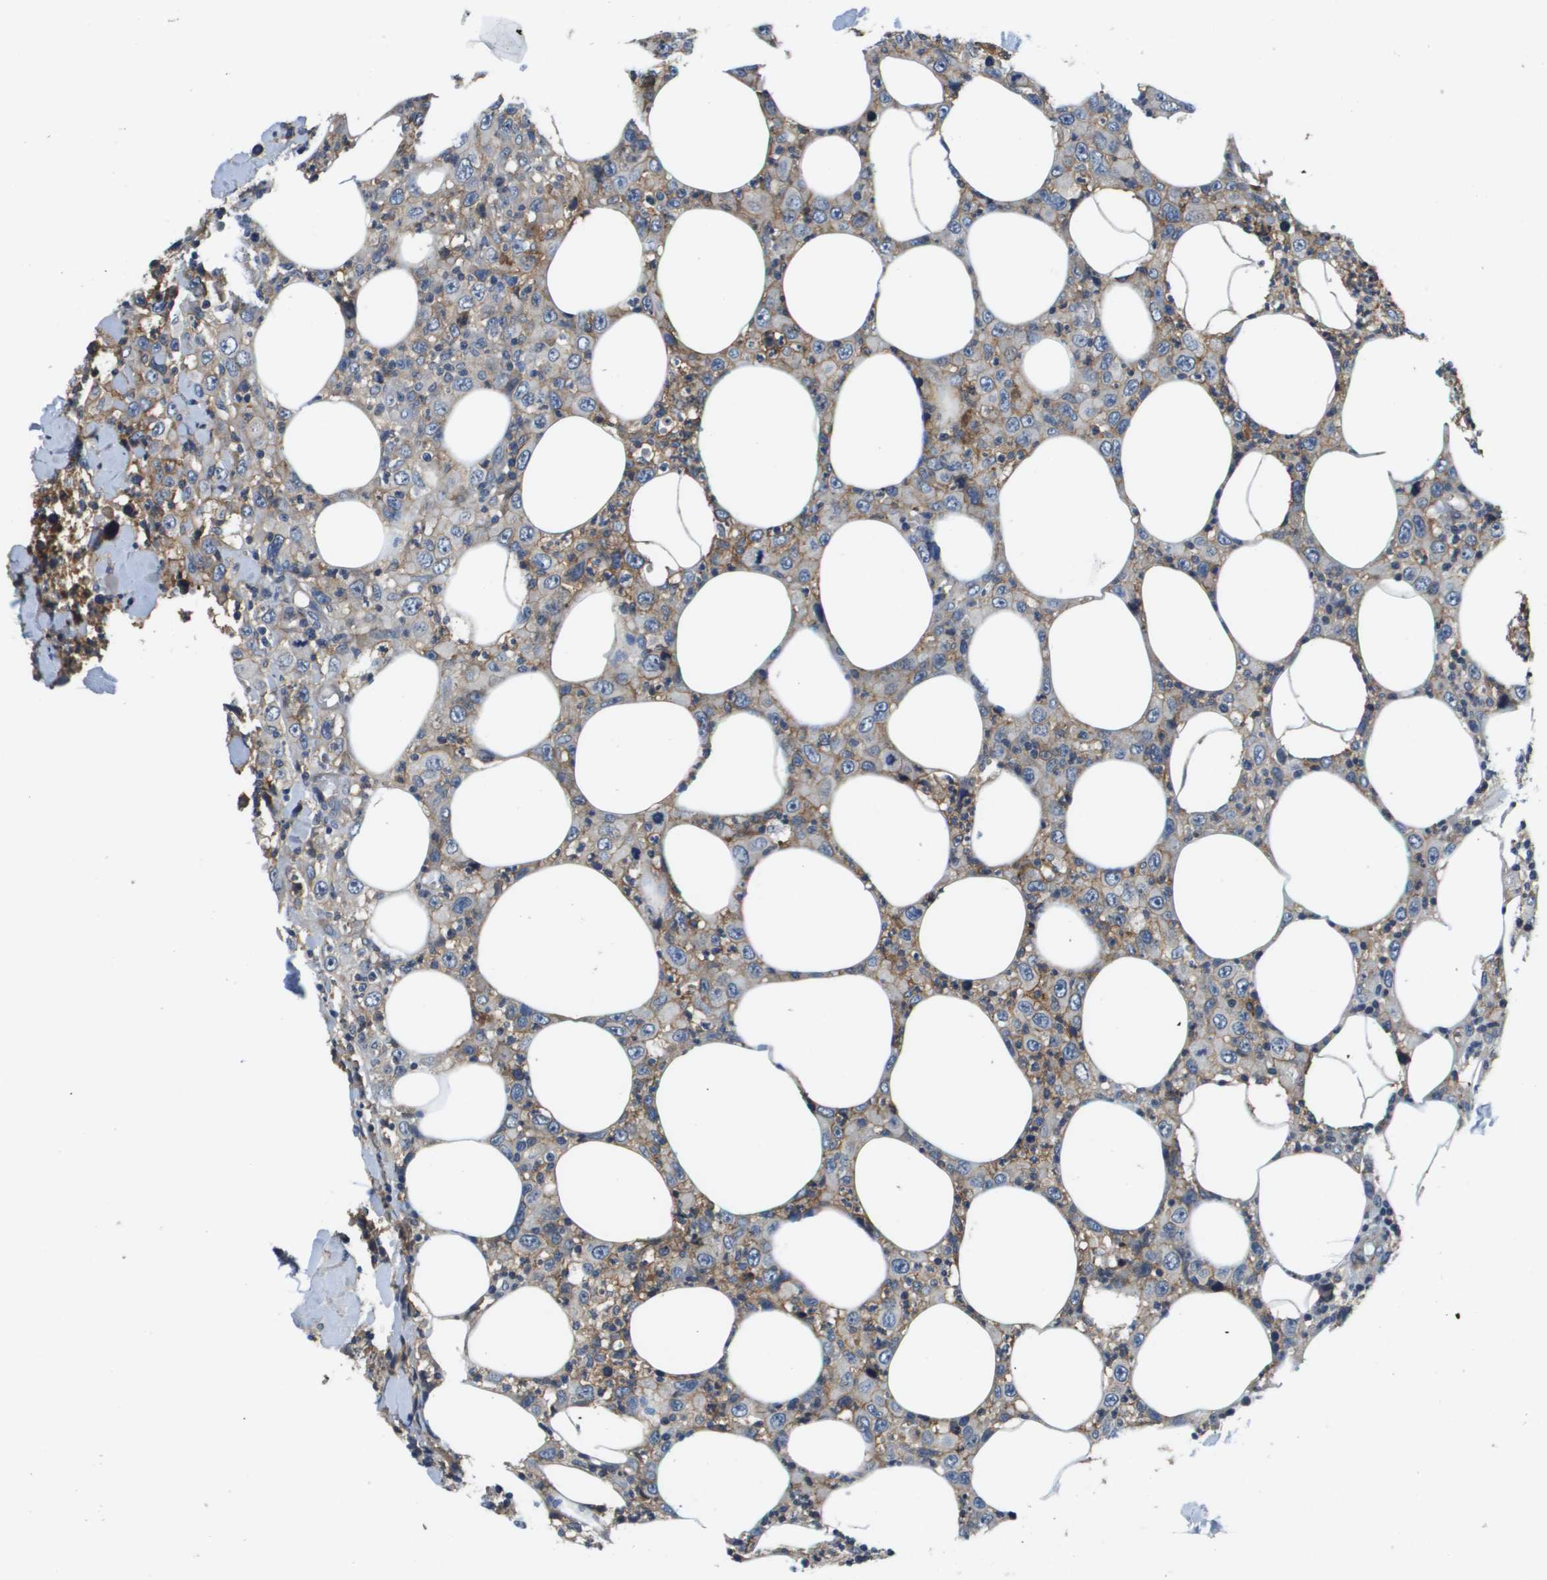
{"staining": {"intensity": "weak", "quantity": ">75%", "location": "cytoplasmic/membranous"}, "tissue": "thyroid cancer", "cell_type": "Tumor cells", "image_type": "cancer", "snomed": [{"axis": "morphology", "description": "Carcinoma, NOS"}, {"axis": "topography", "description": "Thyroid gland"}], "caption": "Thyroid cancer (carcinoma) stained with a brown dye reveals weak cytoplasmic/membranous positive expression in about >75% of tumor cells.", "gene": "SLC16A3", "patient": {"sex": "female", "age": 77}}